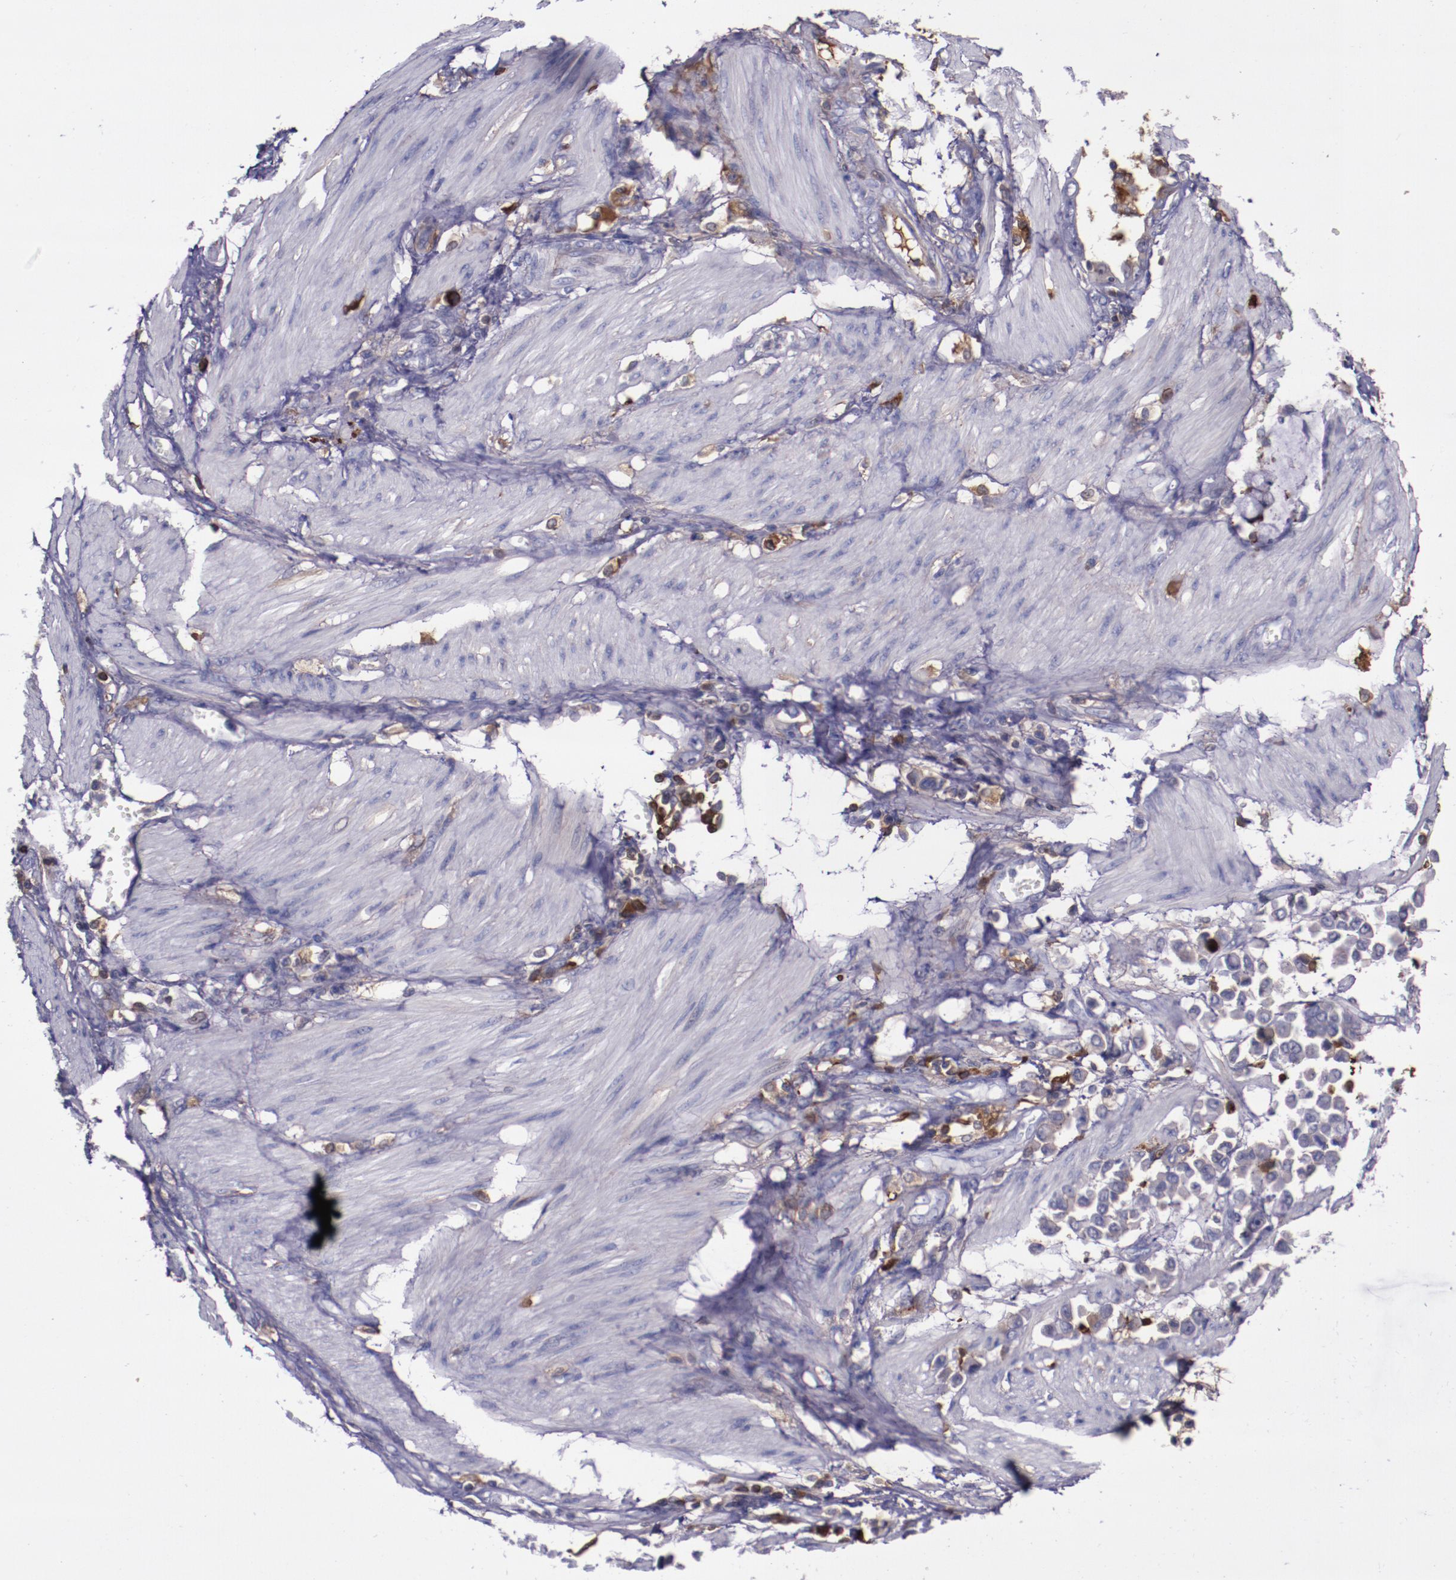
{"staining": {"intensity": "weak", "quantity": "25%-75%", "location": "cytoplasmic/membranous"}, "tissue": "stomach cancer", "cell_type": "Tumor cells", "image_type": "cancer", "snomed": [{"axis": "morphology", "description": "Adenocarcinoma, NOS"}, {"axis": "topography", "description": "Stomach"}], "caption": "Adenocarcinoma (stomach) stained for a protein demonstrates weak cytoplasmic/membranous positivity in tumor cells.", "gene": "APOH", "patient": {"sex": "male", "age": 78}}